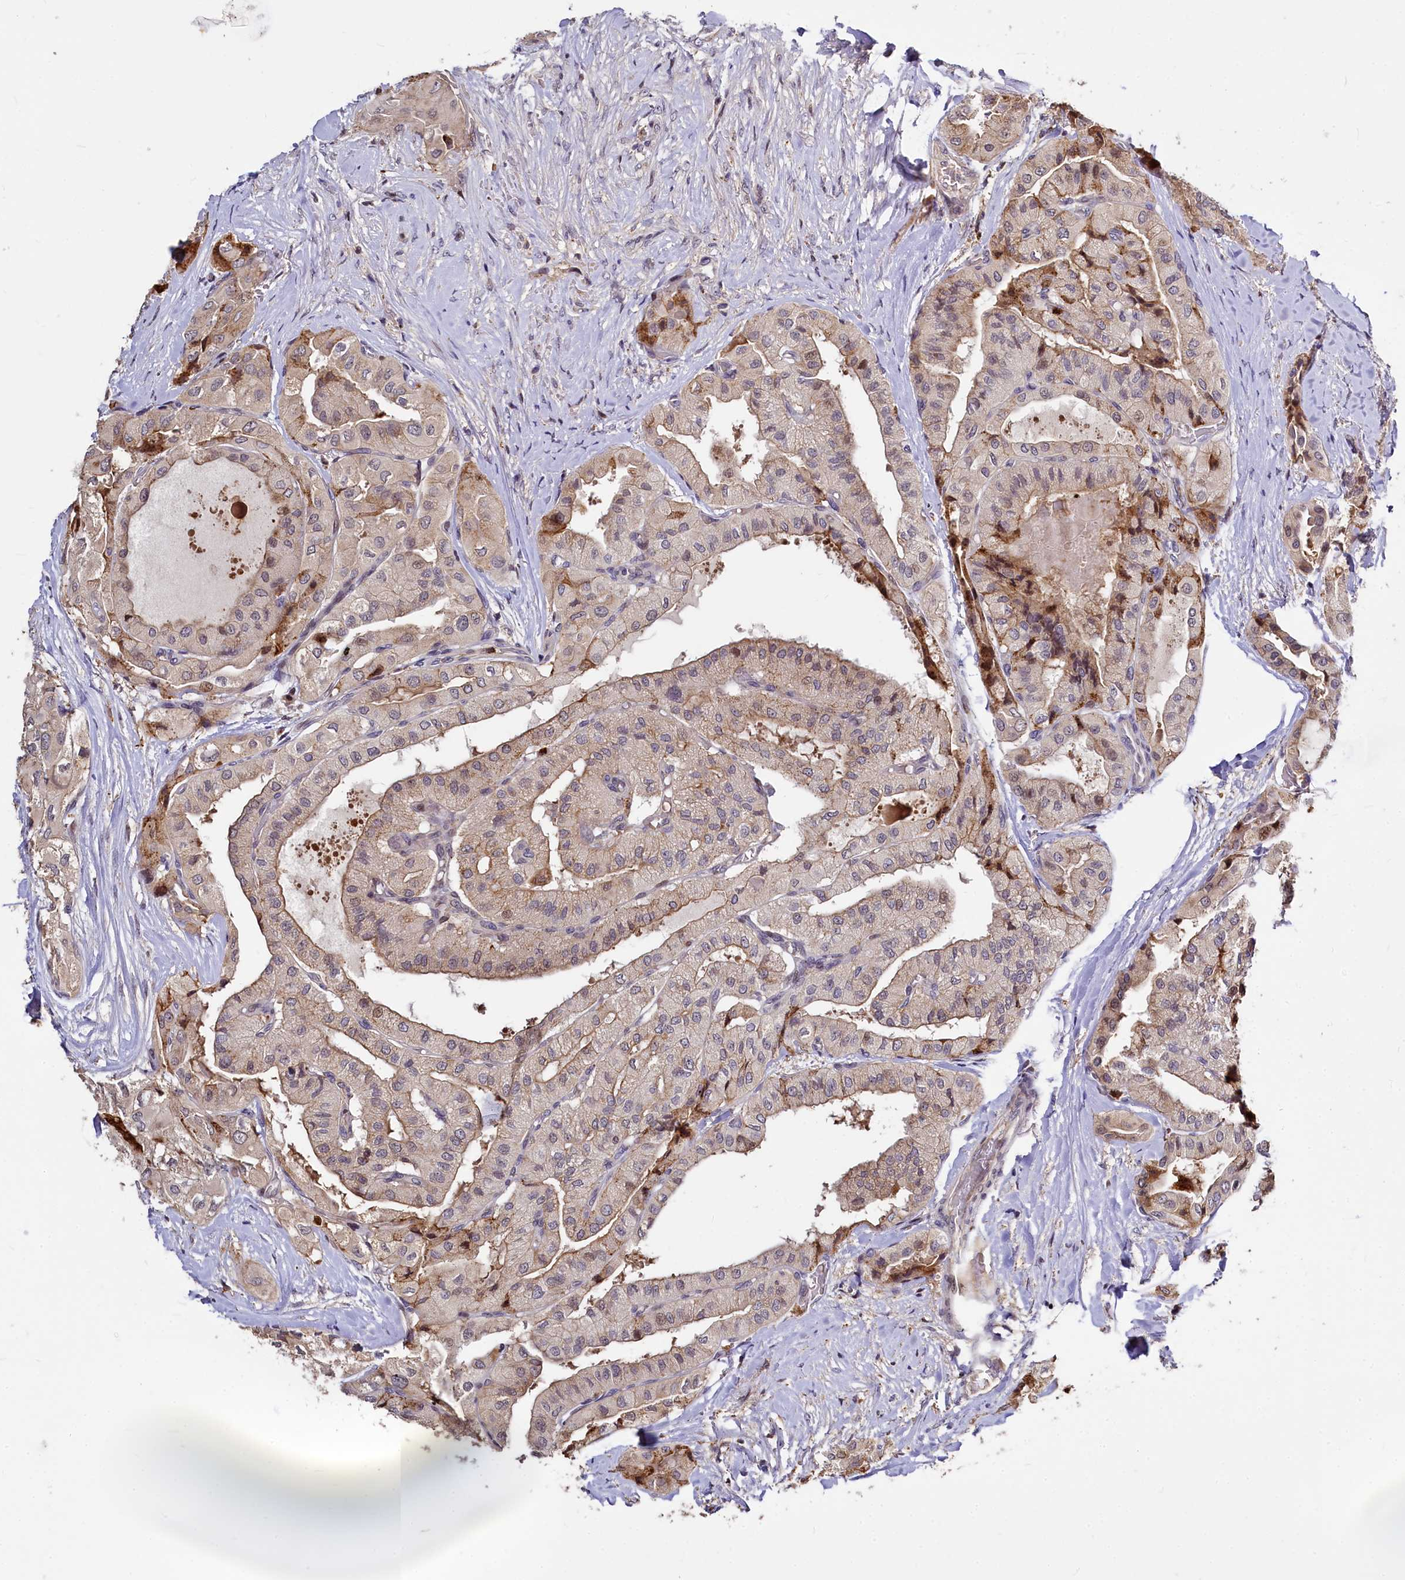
{"staining": {"intensity": "moderate", "quantity": "<25%", "location": "cytoplasmic/membranous"}, "tissue": "thyroid cancer", "cell_type": "Tumor cells", "image_type": "cancer", "snomed": [{"axis": "morphology", "description": "Papillary adenocarcinoma, NOS"}, {"axis": "topography", "description": "Thyroid gland"}], "caption": "Tumor cells demonstrate low levels of moderate cytoplasmic/membranous positivity in approximately <25% of cells in thyroid papillary adenocarcinoma.", "gene": "ATG101", "patient": {"sex": "female", "age": 59}}